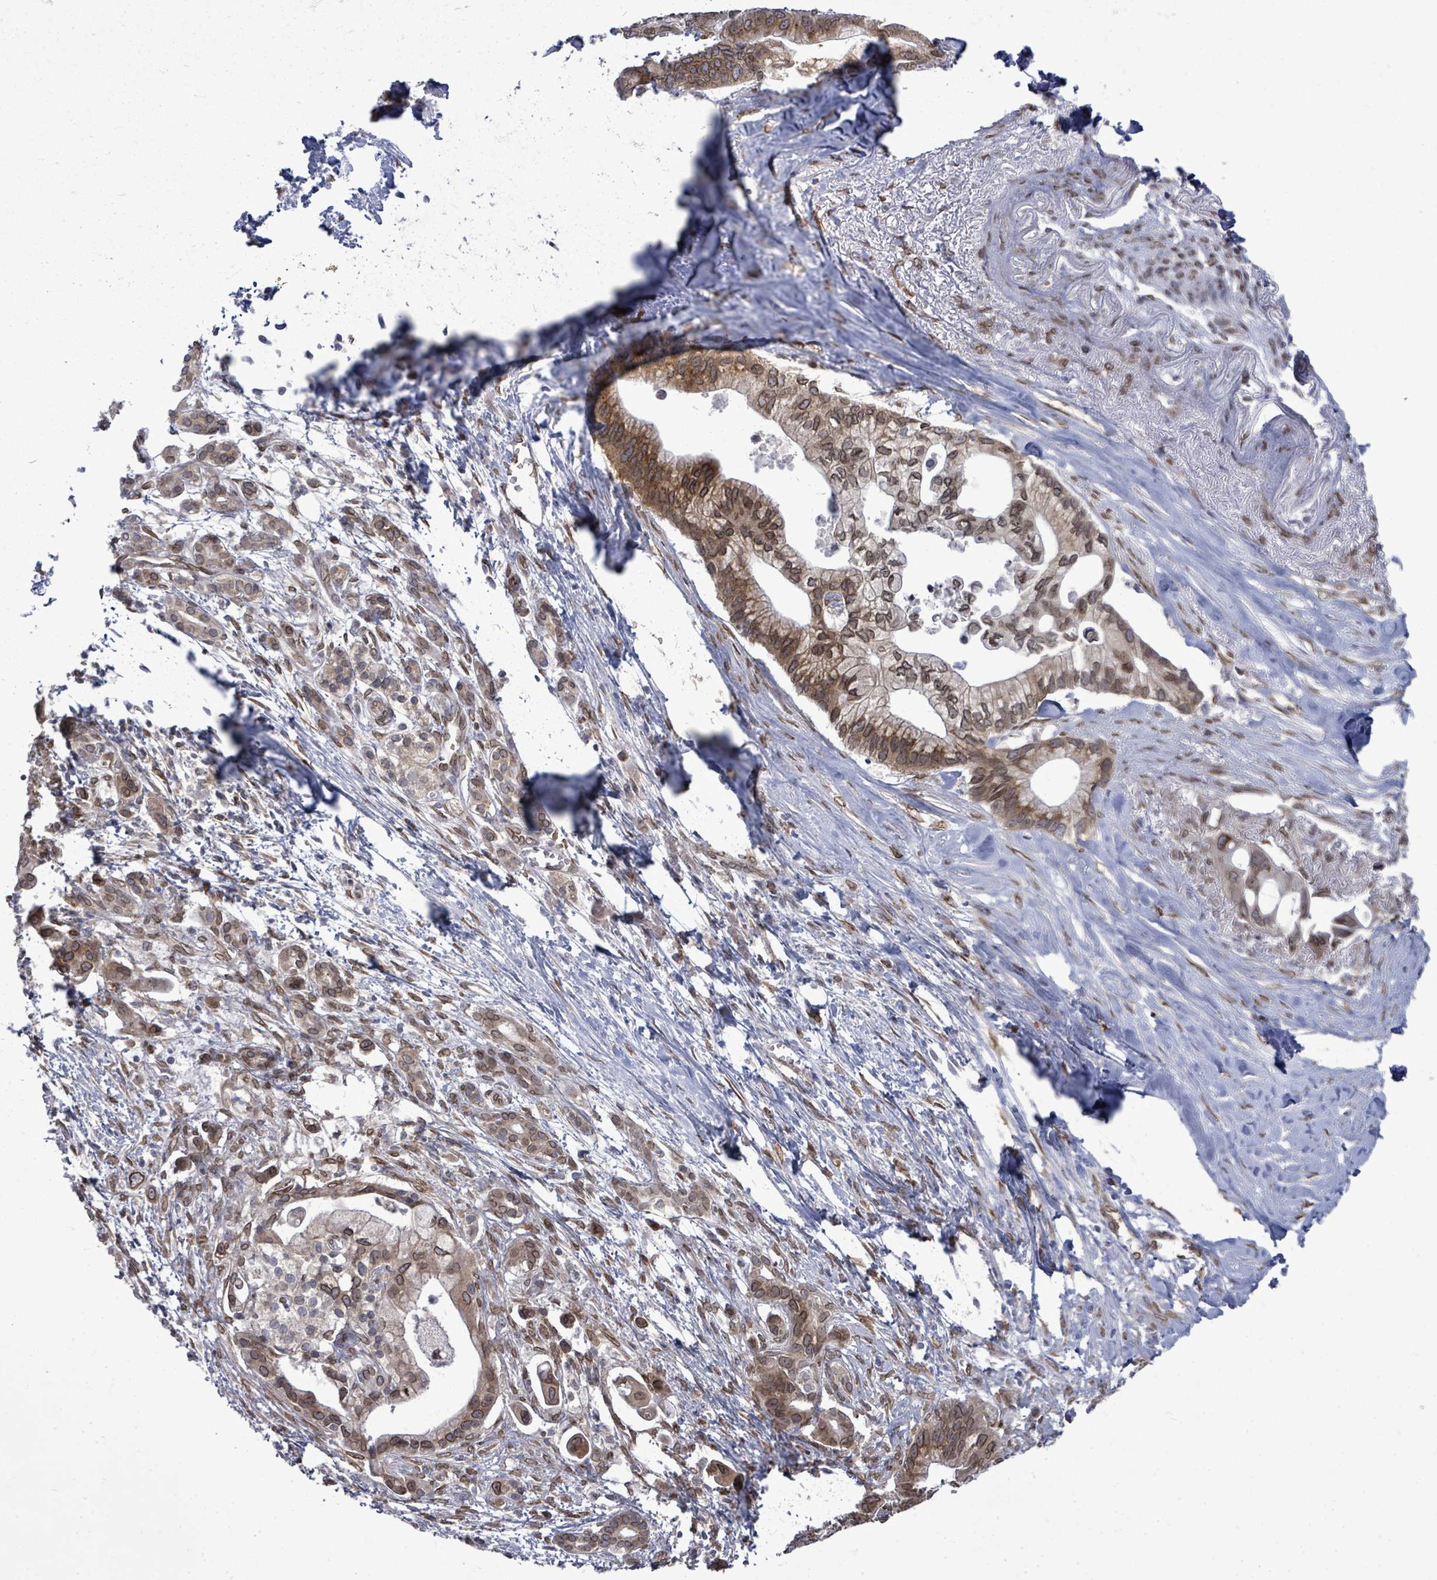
{"staining": {"intensity": "moderate", "quantity": ">75%", "location": "cytoplasmic/membranous,nuclear"}, "tissue": "pancreatic cancer", "cell_type": "Tumor cells", "image_type": "cancer", "snomed": [{"axis": "morphology", "description": "Adenocarcinoma, NOS"}, {"axis": "topography", "description": "Pancreas"}], "caption": "Brown immunohistochemical staining in human adenocarcinoma (pancreatic) exhibits moderate cytoplasmic/membranous and nuclear expression in approximately >75% of tumor cells. Immunohistochemistry (ihc) stains the protein in brown and the nuclei are stained blue.", "gene": "ARFGAP1", "patient": {"sex": "male", "age": 68}}